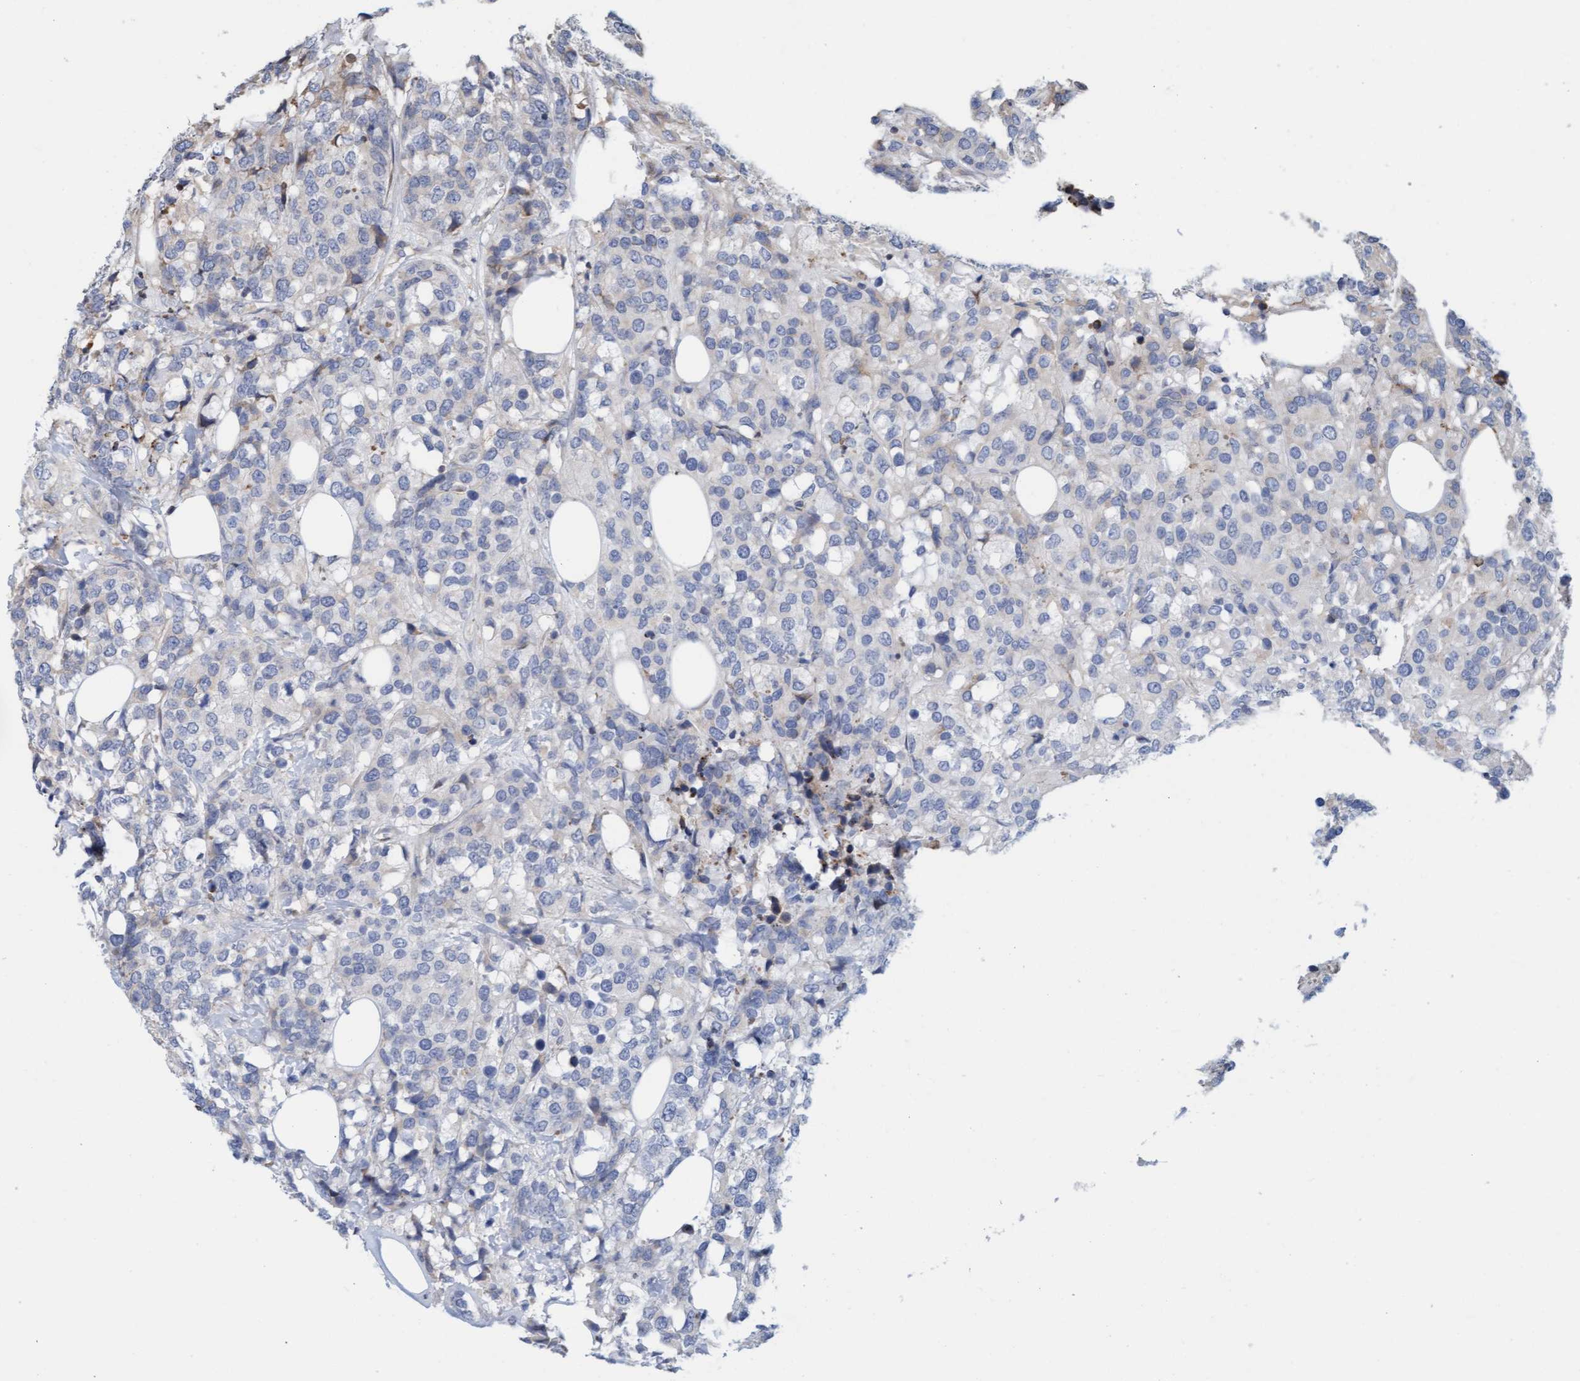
{"staining": {"intensity": "negative", "quantity": "none", "location": "none"}, "tissue": "breast cancer", "cell_type": "Tumor cells", "image_type": "cancer", "snomed": [{"axis": "morphology", "description": "Lobular carcinoma"}, {"axis": "topography", "description": "Breast"}], "caption": "Tumor cells show no significant expression in breast cancer.", "gene": "MMP8", "patient": {"sex": "female", "age": 59}}